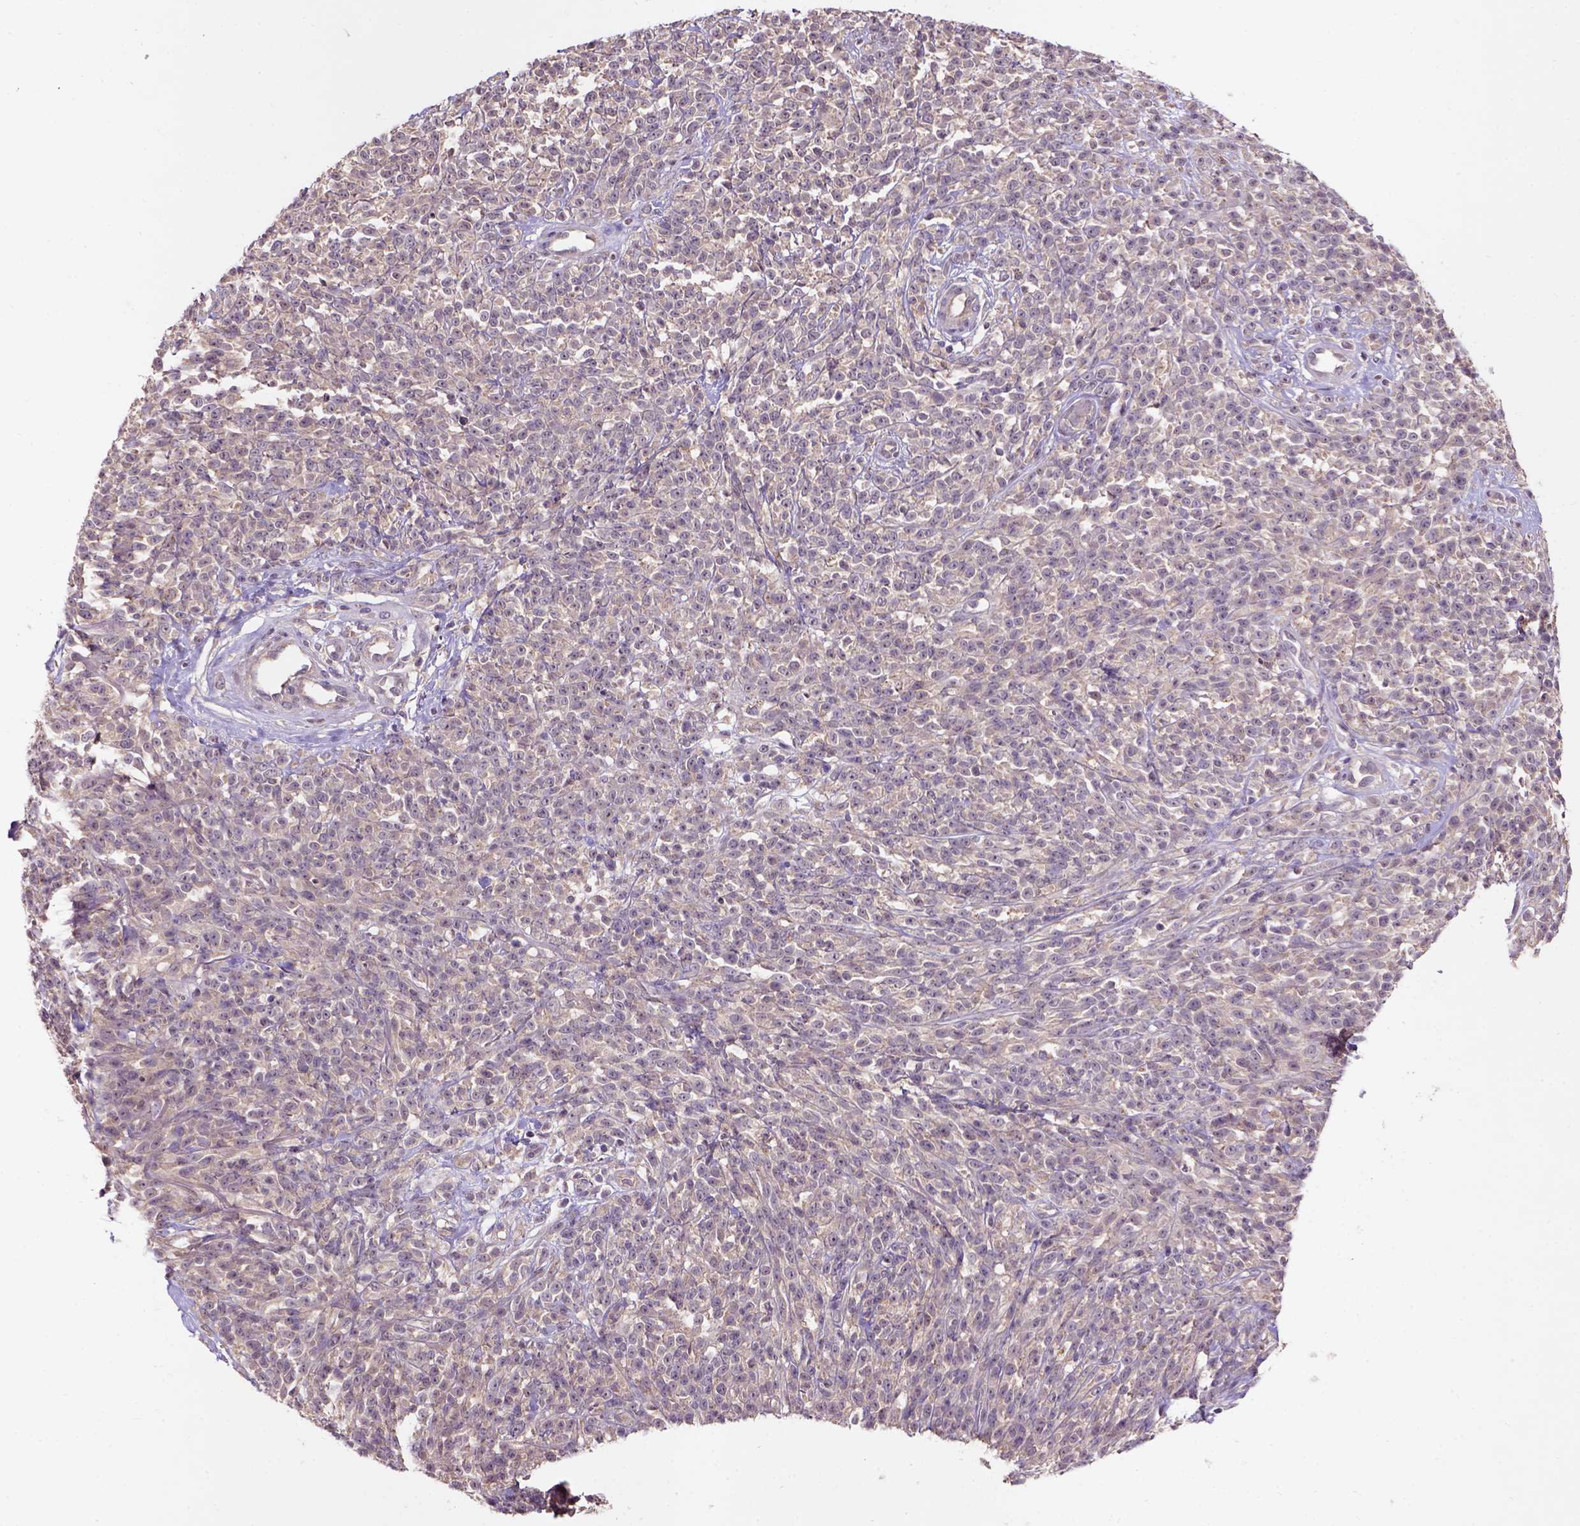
{"staining": {"intensity": "weak", "quantity": ">75%", "location": "cytoplasmic/membranous"}, "tissue": "melanoma", "cell_type": "Tumor cells", "image_type": "cancer", "snomed": [{"axis": "morphology", "description": "Malignant melanoma, NOS"}, {"axis": "topography", "description": "Skin"}, {"axis": "topography", "description": "Skin of trunk"}], "caption": "Immunohistochemical staining of melanoma reveals weak cytoplasmic/membranous protein positivity in approximately >75% of tumor cells.", "gene": "KBTBD8", "patient": {"sex": "male", "age": 74}}